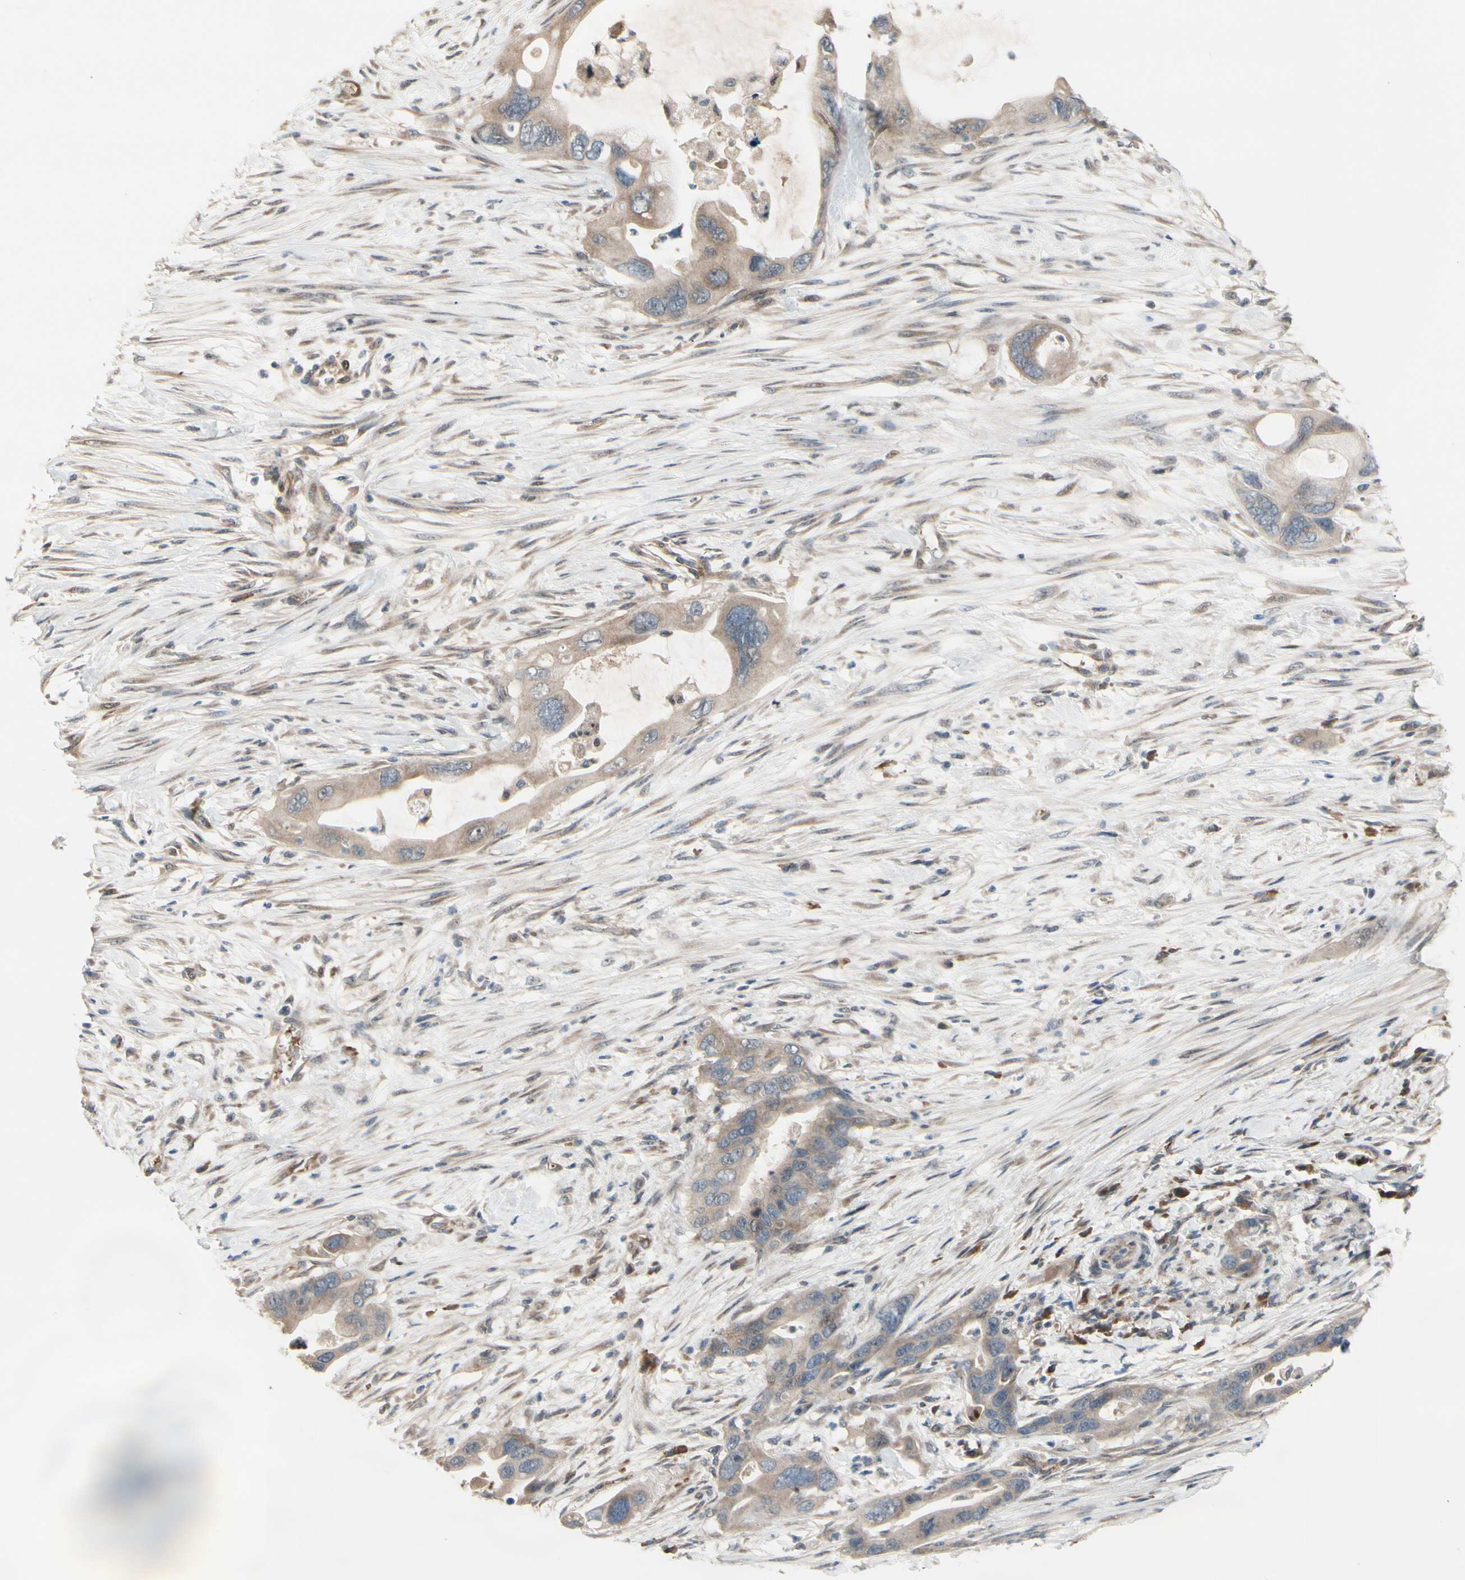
{"staining": {"intensity": "weak", "quantity": ">75%", "location": "cytoplasmic/membranous"}, "tissue": "pancreatic cancer", "cell_type": "Tumor cells", "image_type": "cancer", "snomed": [{"axis": "morphology", "description": "Adenocarcinoma, NOS"}, {"axis": "topography", "description": "Pancreas"}], "caption": "Pancreatic cancer (adenocarcinoma) stained with immunohistochemistry (IHC) displays weak cytoplasmic/membranous positivity in approximately >75% of tumor cells.", "gene": "SNX29", "patient": {"sex": "female", "age": 71}}